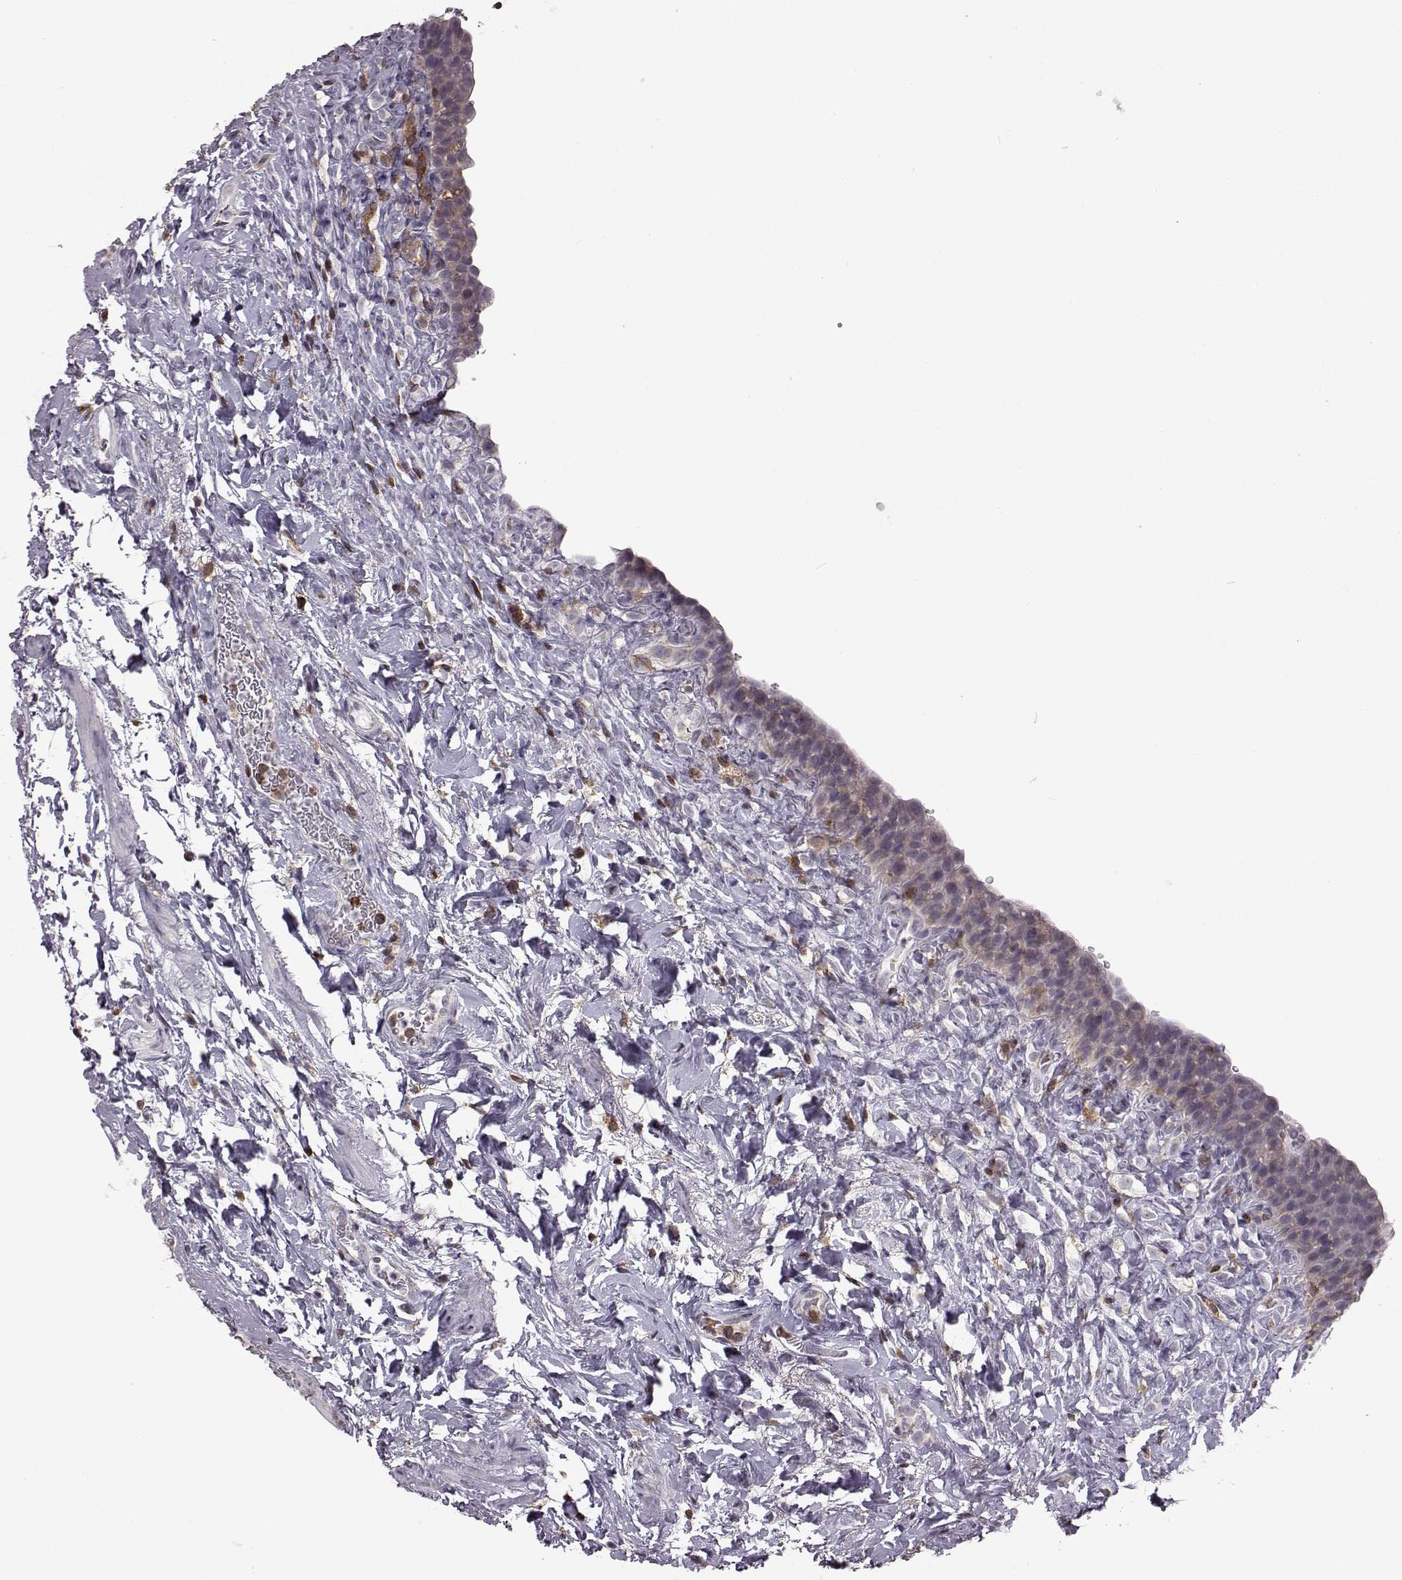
{"staining": {"intensity": "negative", "quantity": "none", "location": "none"}, "tissue": "urinary bladder", "cell_type": "Urothelial cells", "image_type": "normal", "snomed": [{"axis": "morphology", "description": "Normal tissue, NOS"}, {"axis": "topography", "description": "Urinary bladder"}], "caption": "High magnification brightfield microscopy of normal urinary bladder stained with DAB (brown) and counterstained with hematoxylin (blue): urothelial cells show no significant positivity. (DAB immunohistochemistry (IHC) visualized using brightfield microscopy, high magnification).", "gene": "DOK2", "patient": {"sex": "male", "age": 76}}